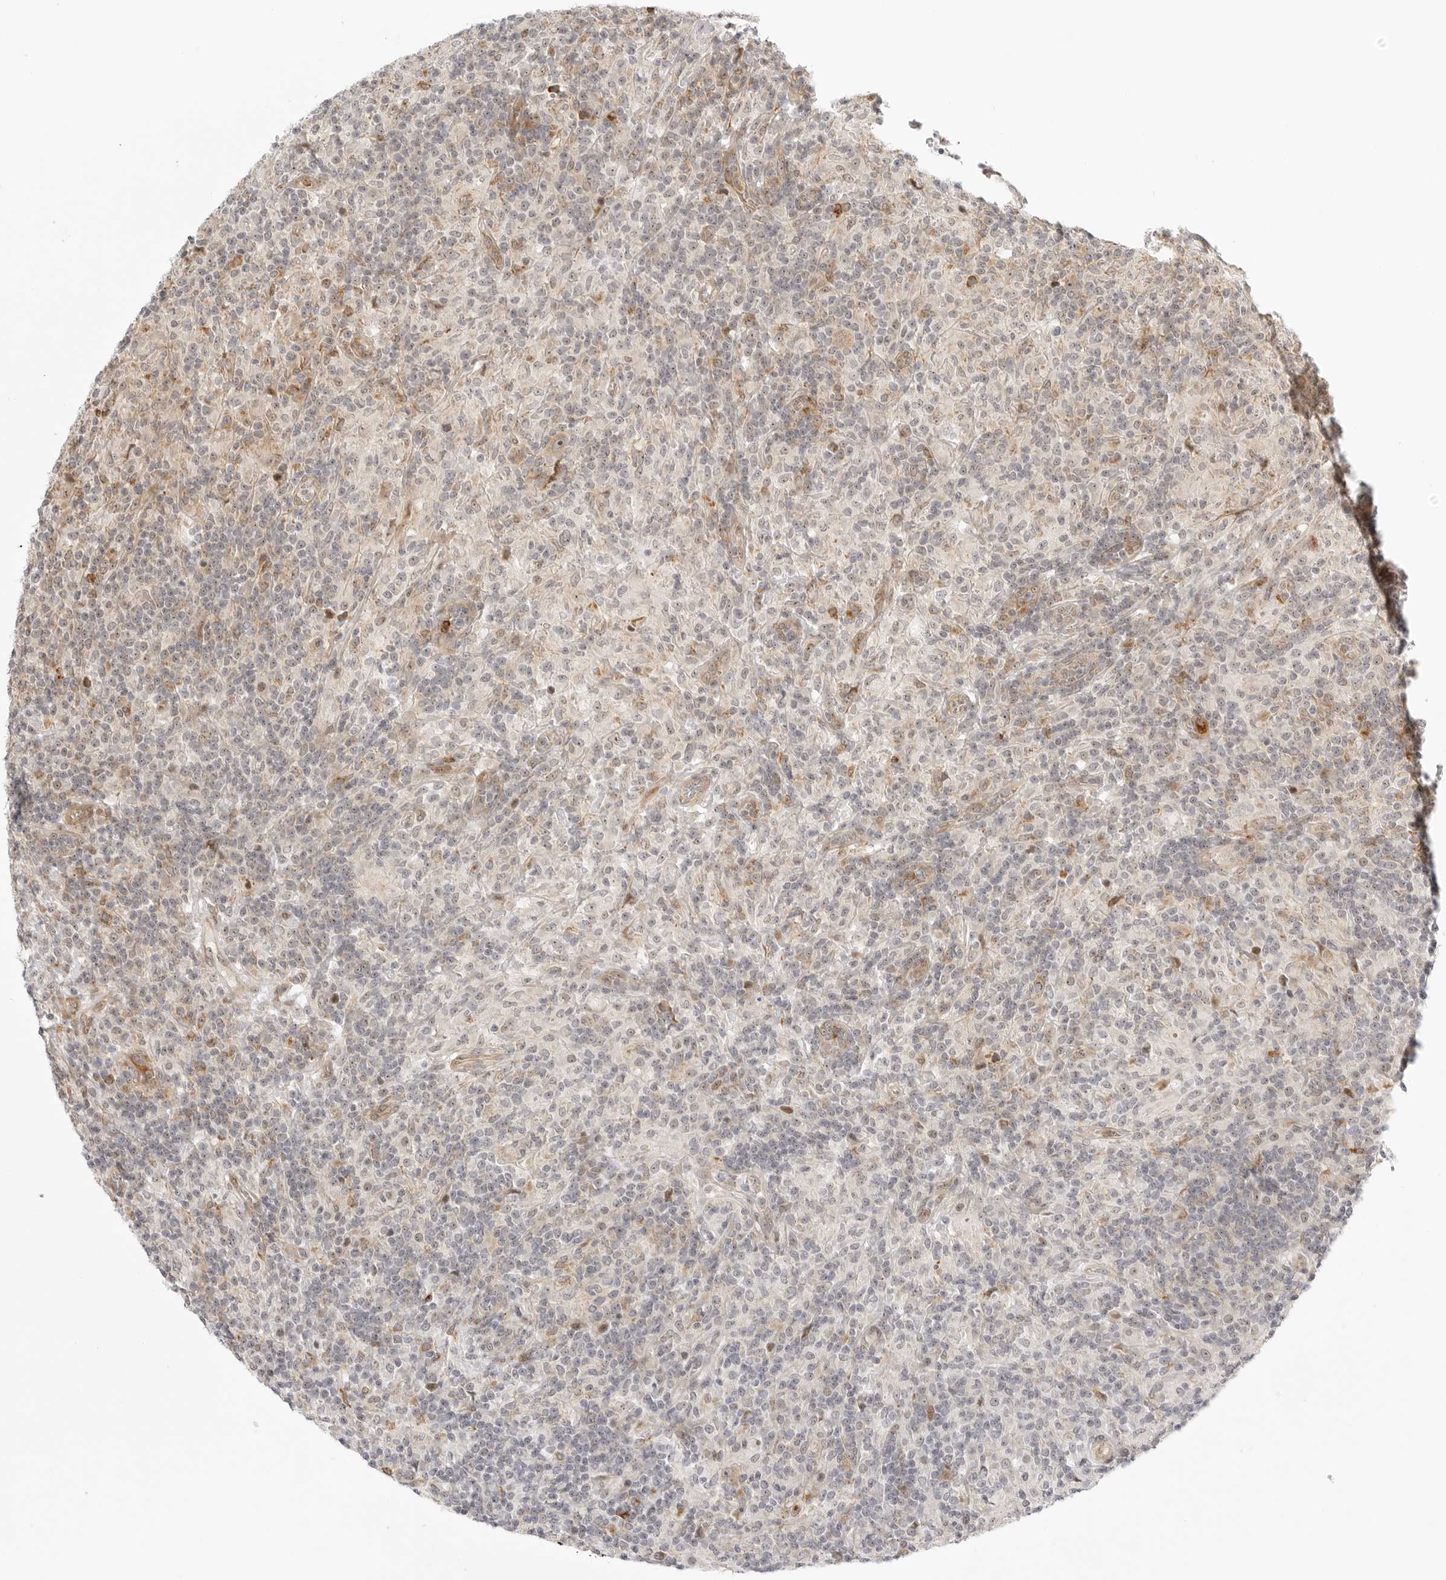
{"staining": {"intensity": "moderate", "quantity": "25%-75%", "location": "cytoplasmic/membranous,nuclear"}, "tissue": "lymphoma", "cell_type": "Tumor cells", "image_type": "cancer", "snomed": [{"axis": "morphology", "description": "Hodgkin's disease, NOS"}, {"axis": "topography", "description": "Lymph node"}], "caption": "Protein expression analysis of Hodgkin's disease exhibits moderate cytoplasmic/membranous and nuclear expression in approximately 25%-75% of tumor cells.", "gene": "DSCC1", "patient": {"sex": "male", "age": 70}}